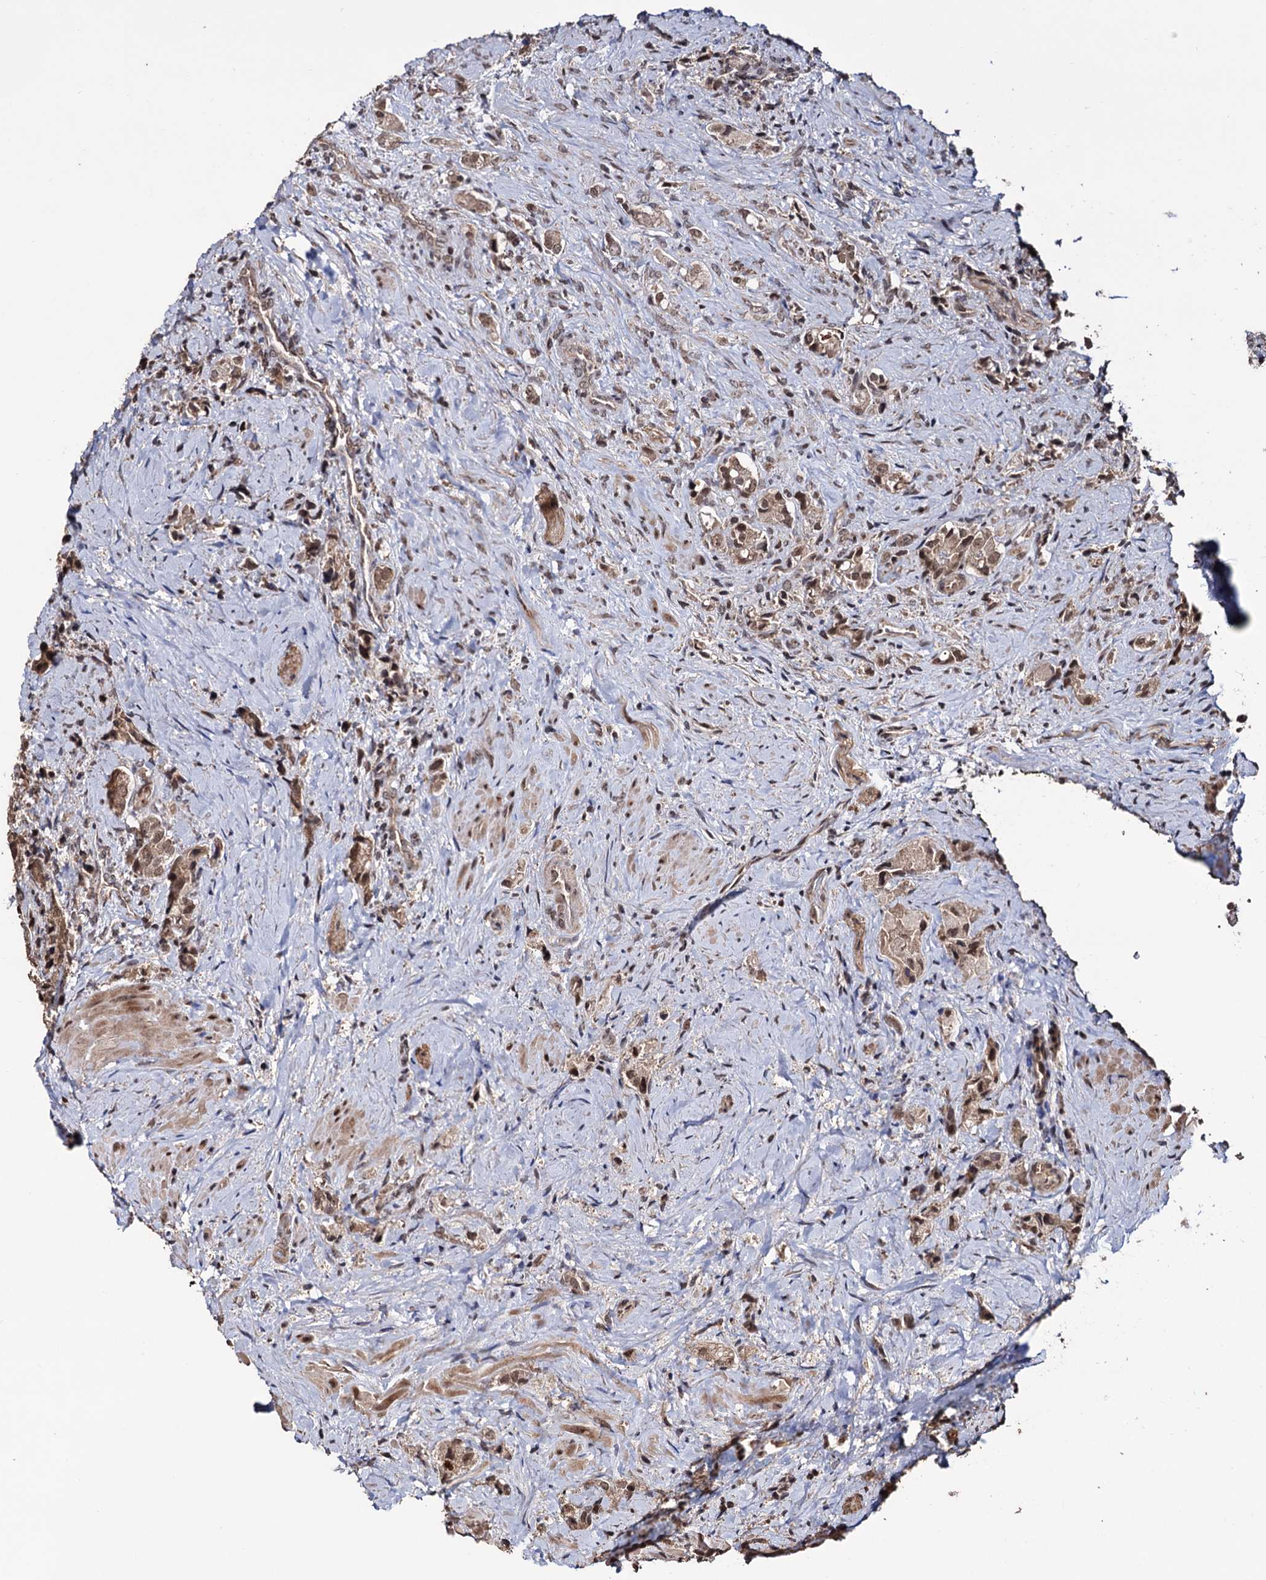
{"staining": {"intensity": "moderate", "quantity": ">75%", "location": "cytoplasmic/membranous,nuclear"}, "tissue": "prostate cancer", "cell_type": "Tumor cells", "image_type": "cancer", "snomed": [{"axis": "morphology", "description": "Adenocarcinoma, High grade"}, {"axis": "topography", "description": "Prostate"}], "caption": "Prostate high-grade adenocarcinoma tissue shows moderate cytoplasmic/membranous and nuclear expression in about >75% of tumor cells, visualized by immunohistochemistry.", "gene": "KLF5", "patient": {"sex": "male", "age": 65}}